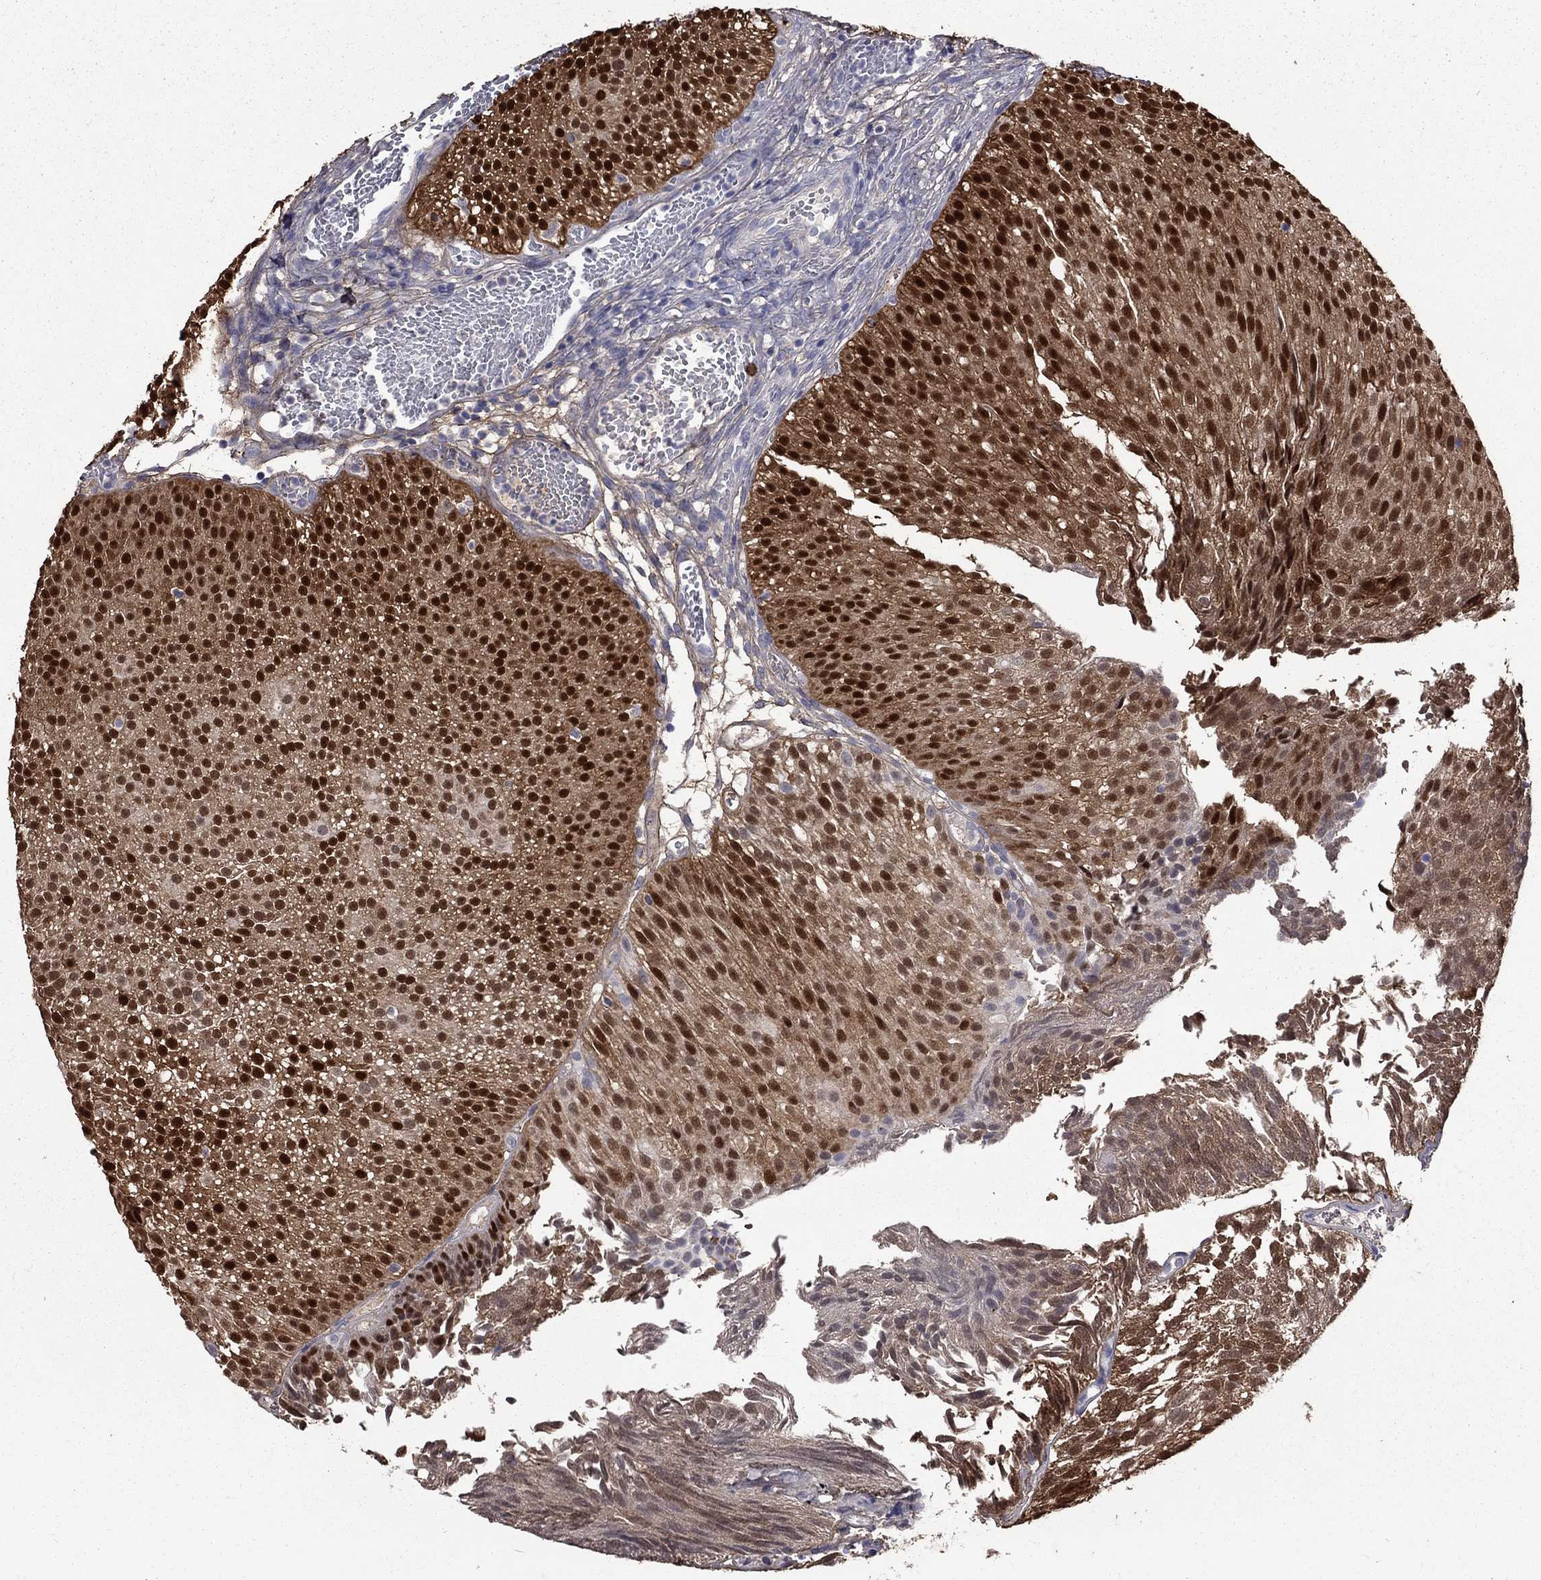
{"staining": {"intensity": "strong", "quantity": ">75%", "location": "cytoplasmic/membranous,nuclear"}, "tissue": "urothelial cancer", "cell_type": "Tumor cells", "image_type": "cancer", "snomed": [{"axis": "morphology", "description": "Urothelial carcinoma, Low grade"}, {"axis": "topography", "description": "Urinary bladder"}], "caption": "Protein expression analysis of low-grade urothelial carcinoma shows strong cytoplasmic/membranous and nuclear expression in about >75% of tumor cells.", "gene": "ANXA10", "patient": {"sex": "male", "age": 65}}